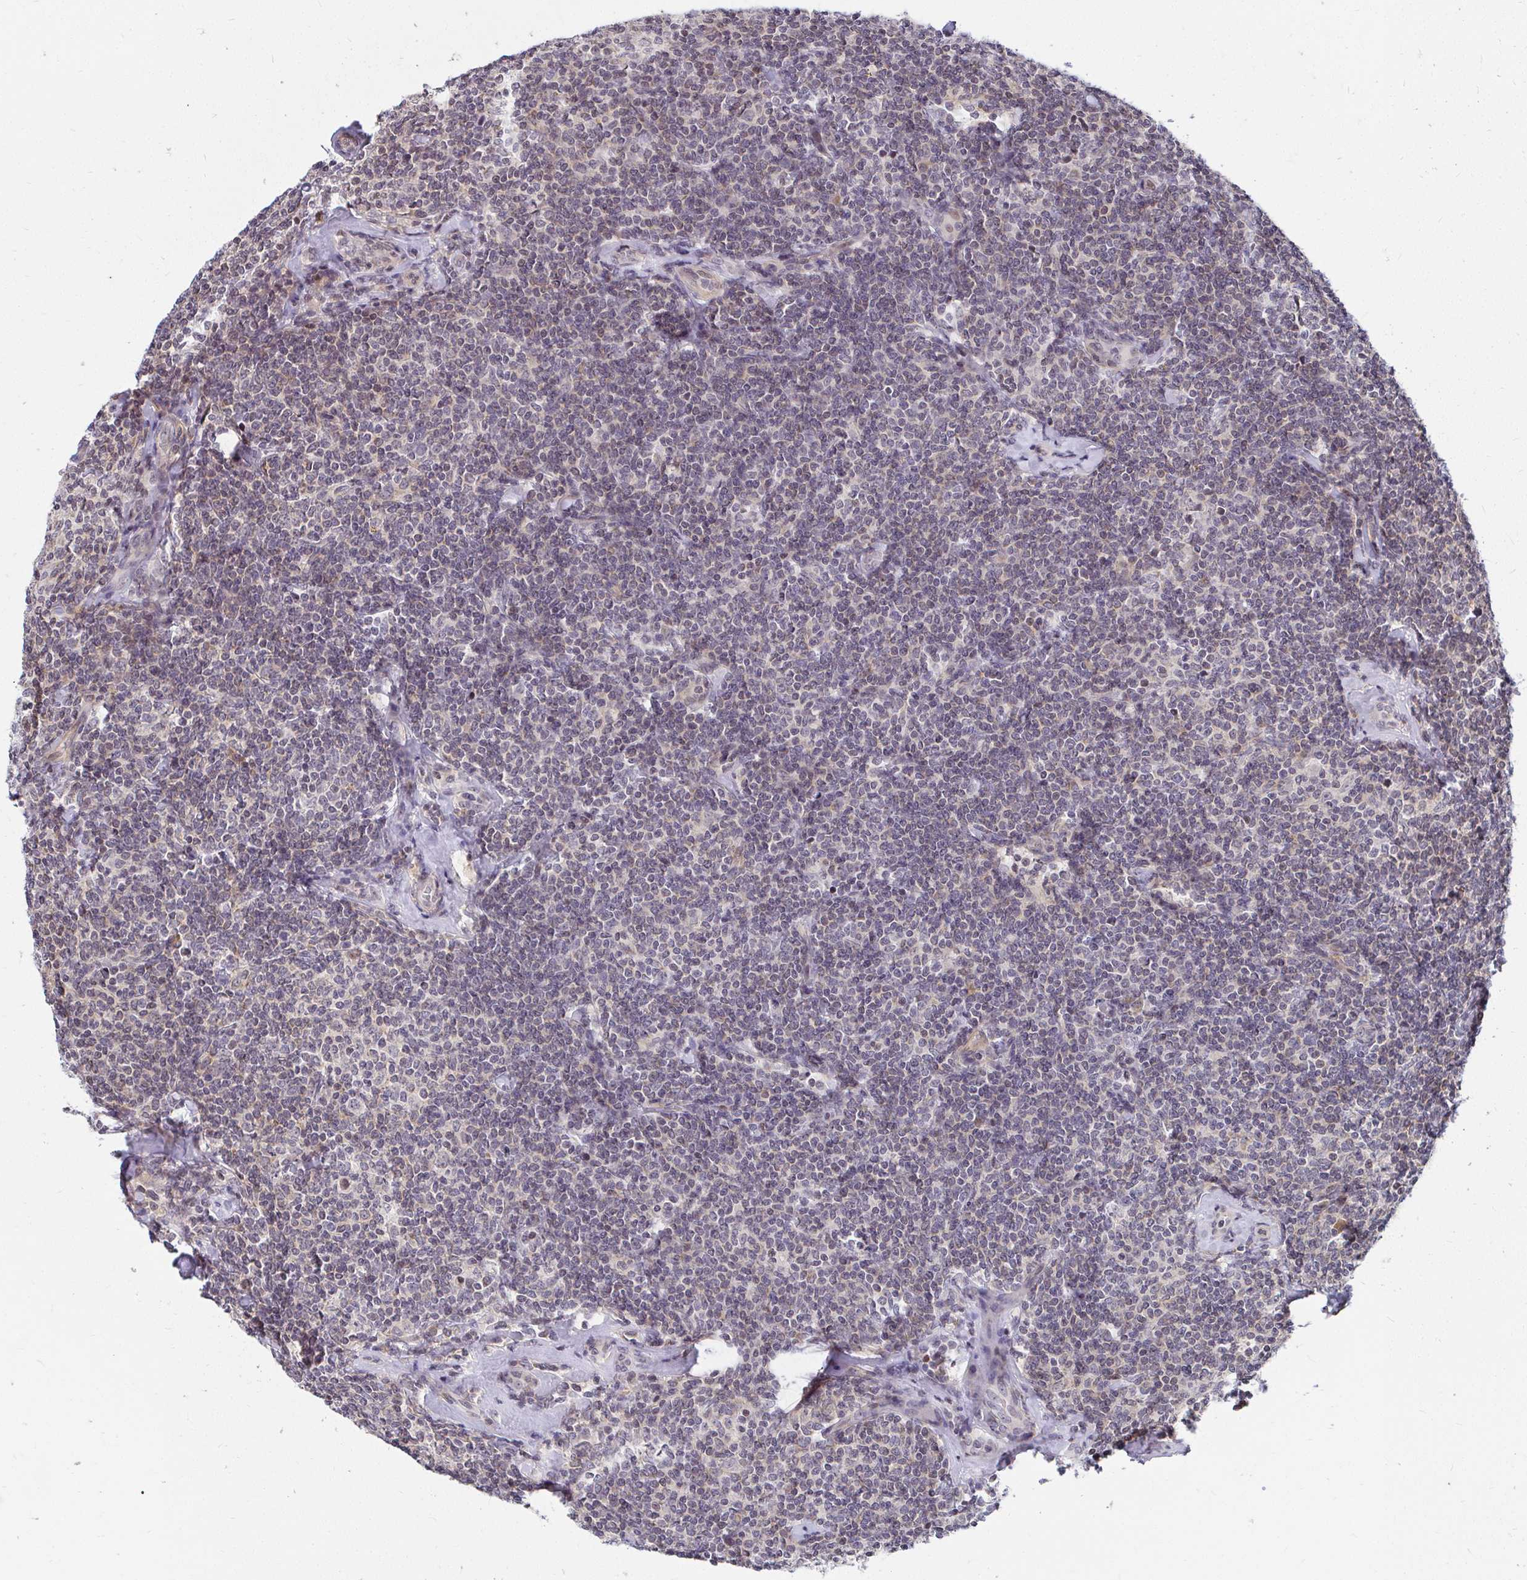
{"staining": {"intensity": "negative", "quantity": "none", "location": "none"}, "tissue": "lymphoma", "cell_type": "Tumor cells", "image_type": "cancer", "snomed": [{"axis": "morphology", "description": "Malignant lymphoma, non-Hodgkin's type, Low grade"}, {"axis": "topography", "description": "Lymph node"}], "caption": "IHC micrograph of neoplastic tissue: malignant lymphoma, non-Hodgkin's type (low-grade) stained with DAB reveals no significant protein positivity in tumor cells.", "gene": "ANK3", "patient": {"sex": "female", "age": 56}}